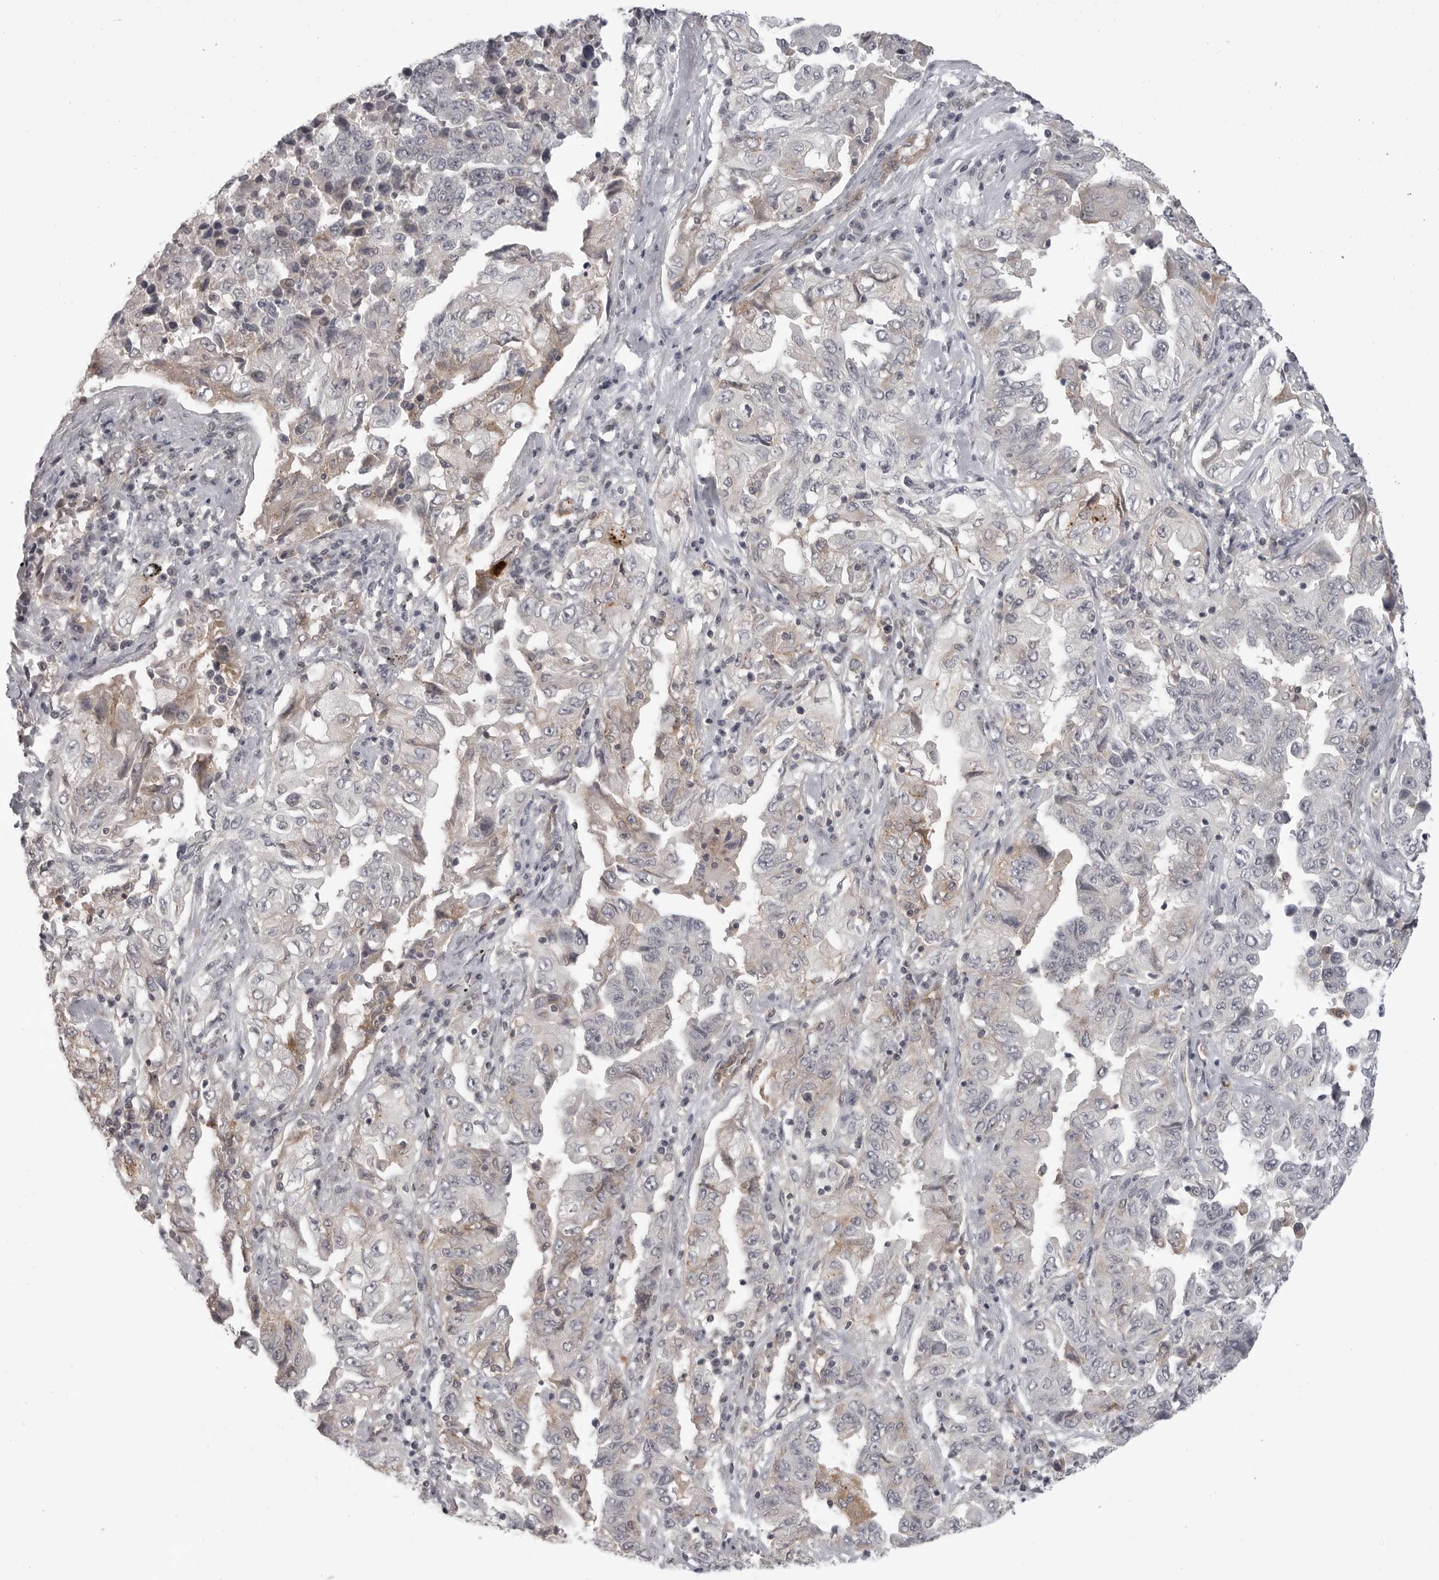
{"staining": {"intensity": "weak", "quantity": "<25%", "location": "cytoplasmic/membranous"}, "tissue": "lung cancer", "cell_type": "Tumor cells", "image_type": "cancer", "snomed": [{"axis": "morphology", "description": "Adenocarcinoma, NOS"}, {"axis": "topography", "description": "Lung"}], "caption": "The image demonstrates no significant expression in tumor cells of lung cancer (adenocarcinoma).", "gene": "IFNGR1", "patient": {"sex": "female", "age": 51}}